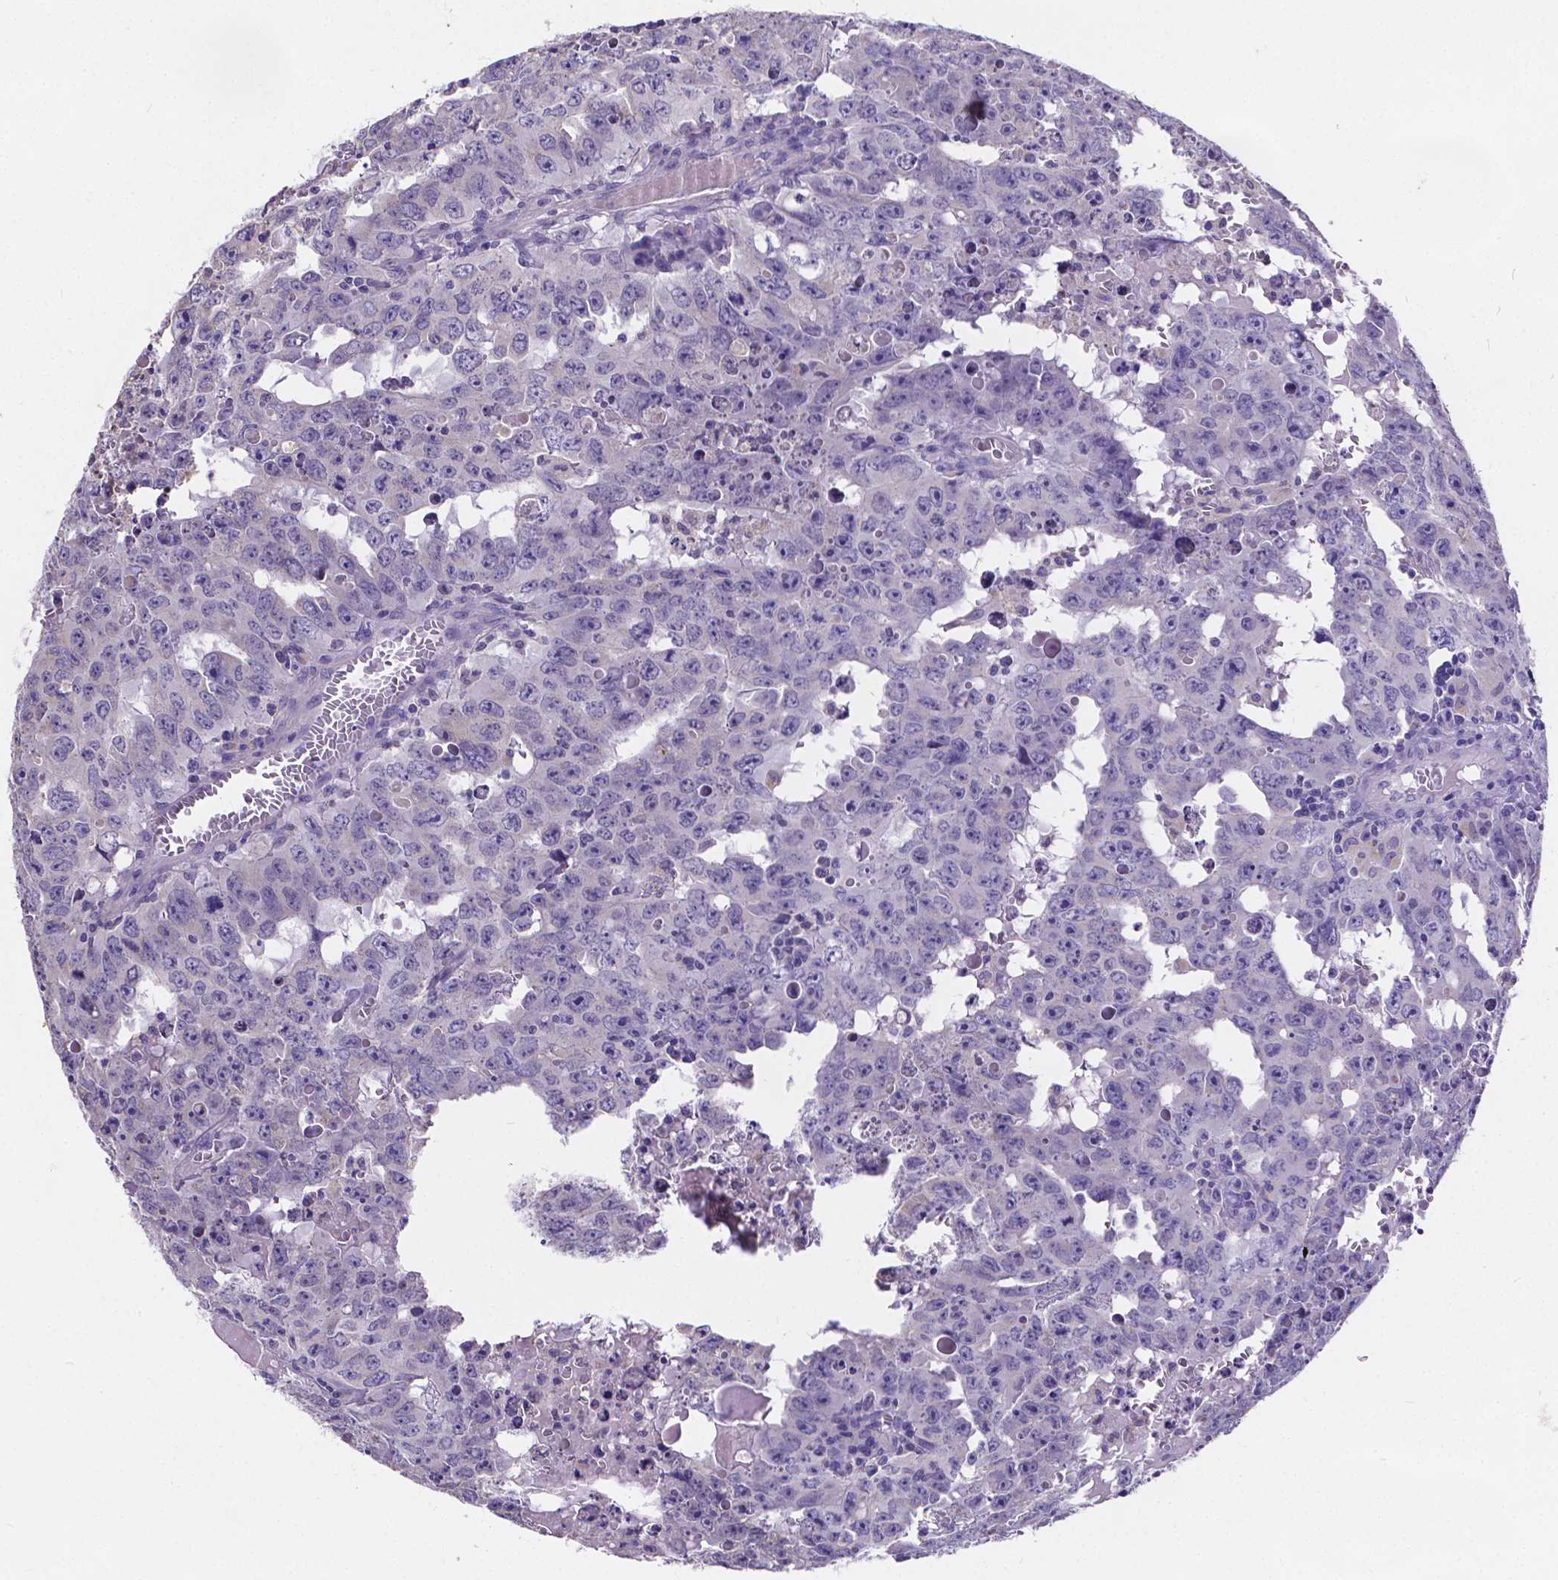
{"staining": {"intensity": "negative", "quantity": "none", "location": "none"}, "tissue": "testis cancer", "cell_type": "Tumor cells", "image_type": "cancer", "snomed": [{"axis": "morphology", "description": "Carcinoma, Embryonal, NOS"}, {"axis": "topography", "description": "Testis"}], "caption": "The immunohistochemistry (IHC) histopathology image has no significant staining in tumor cells of testis cancer tissue.", "gene": "ATP6V1D", "patient": {"sex": "male", "age": 22}}